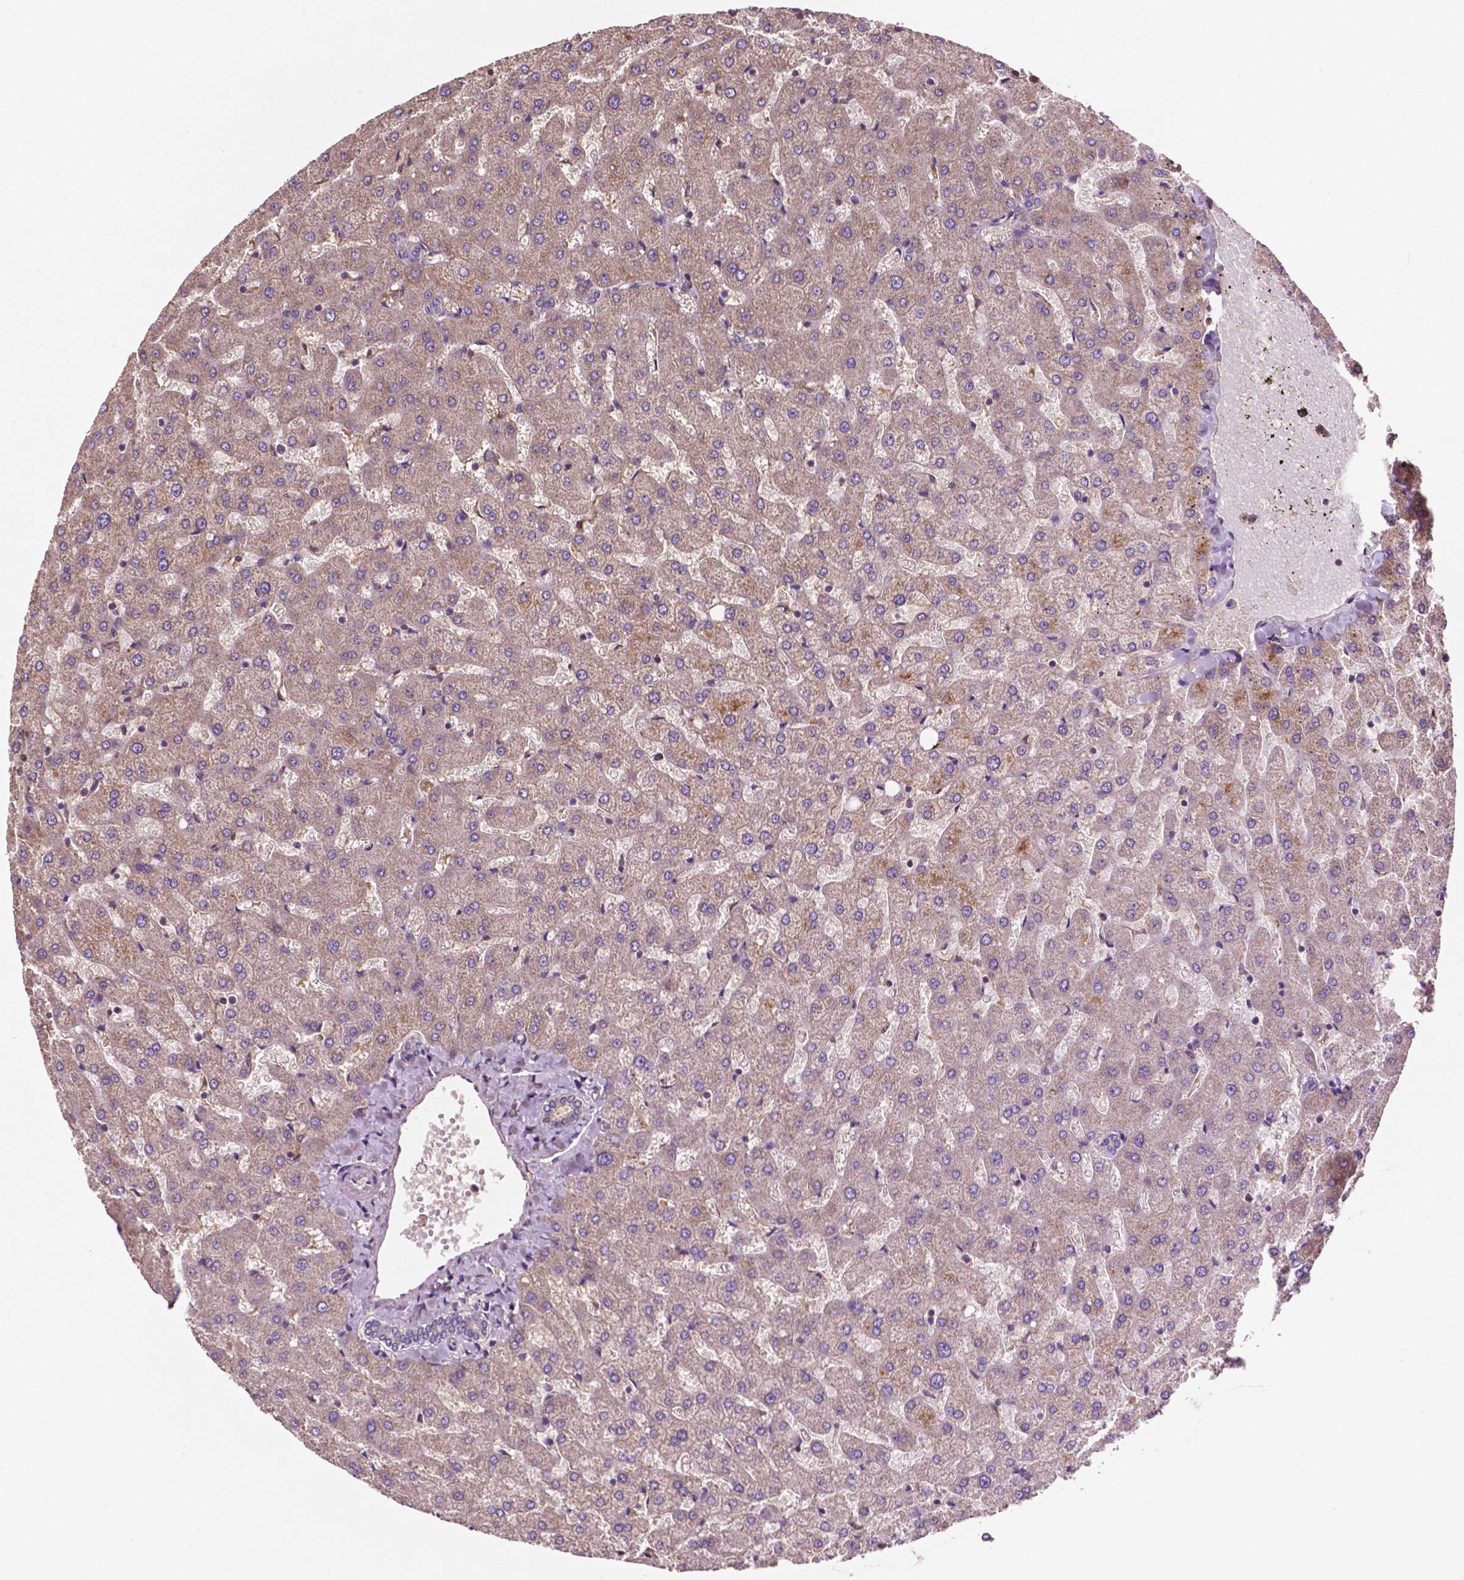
{"staining": {"intensity": "negative", "quantity": "none", "location": "none"}, "tissue": "liver", "cell_type": "Cholangiocytes", "image_type": "normal", "snomed": [{"axis": "morphology", "description": "Normal tissue, NOS"}, {"axis": "topography", "description": "Liver"}], "caption": "DAB (3,3'-diaminobenzidine) immunohistochemical staining of unremarkable liver demonstrates no significant staining in cholangiocytes. (DAB immunohistochemistry (IHC) with hematoxylin counter stain).", "gene": "GJA9", "patient": {"sex": "female", "age": 50}}